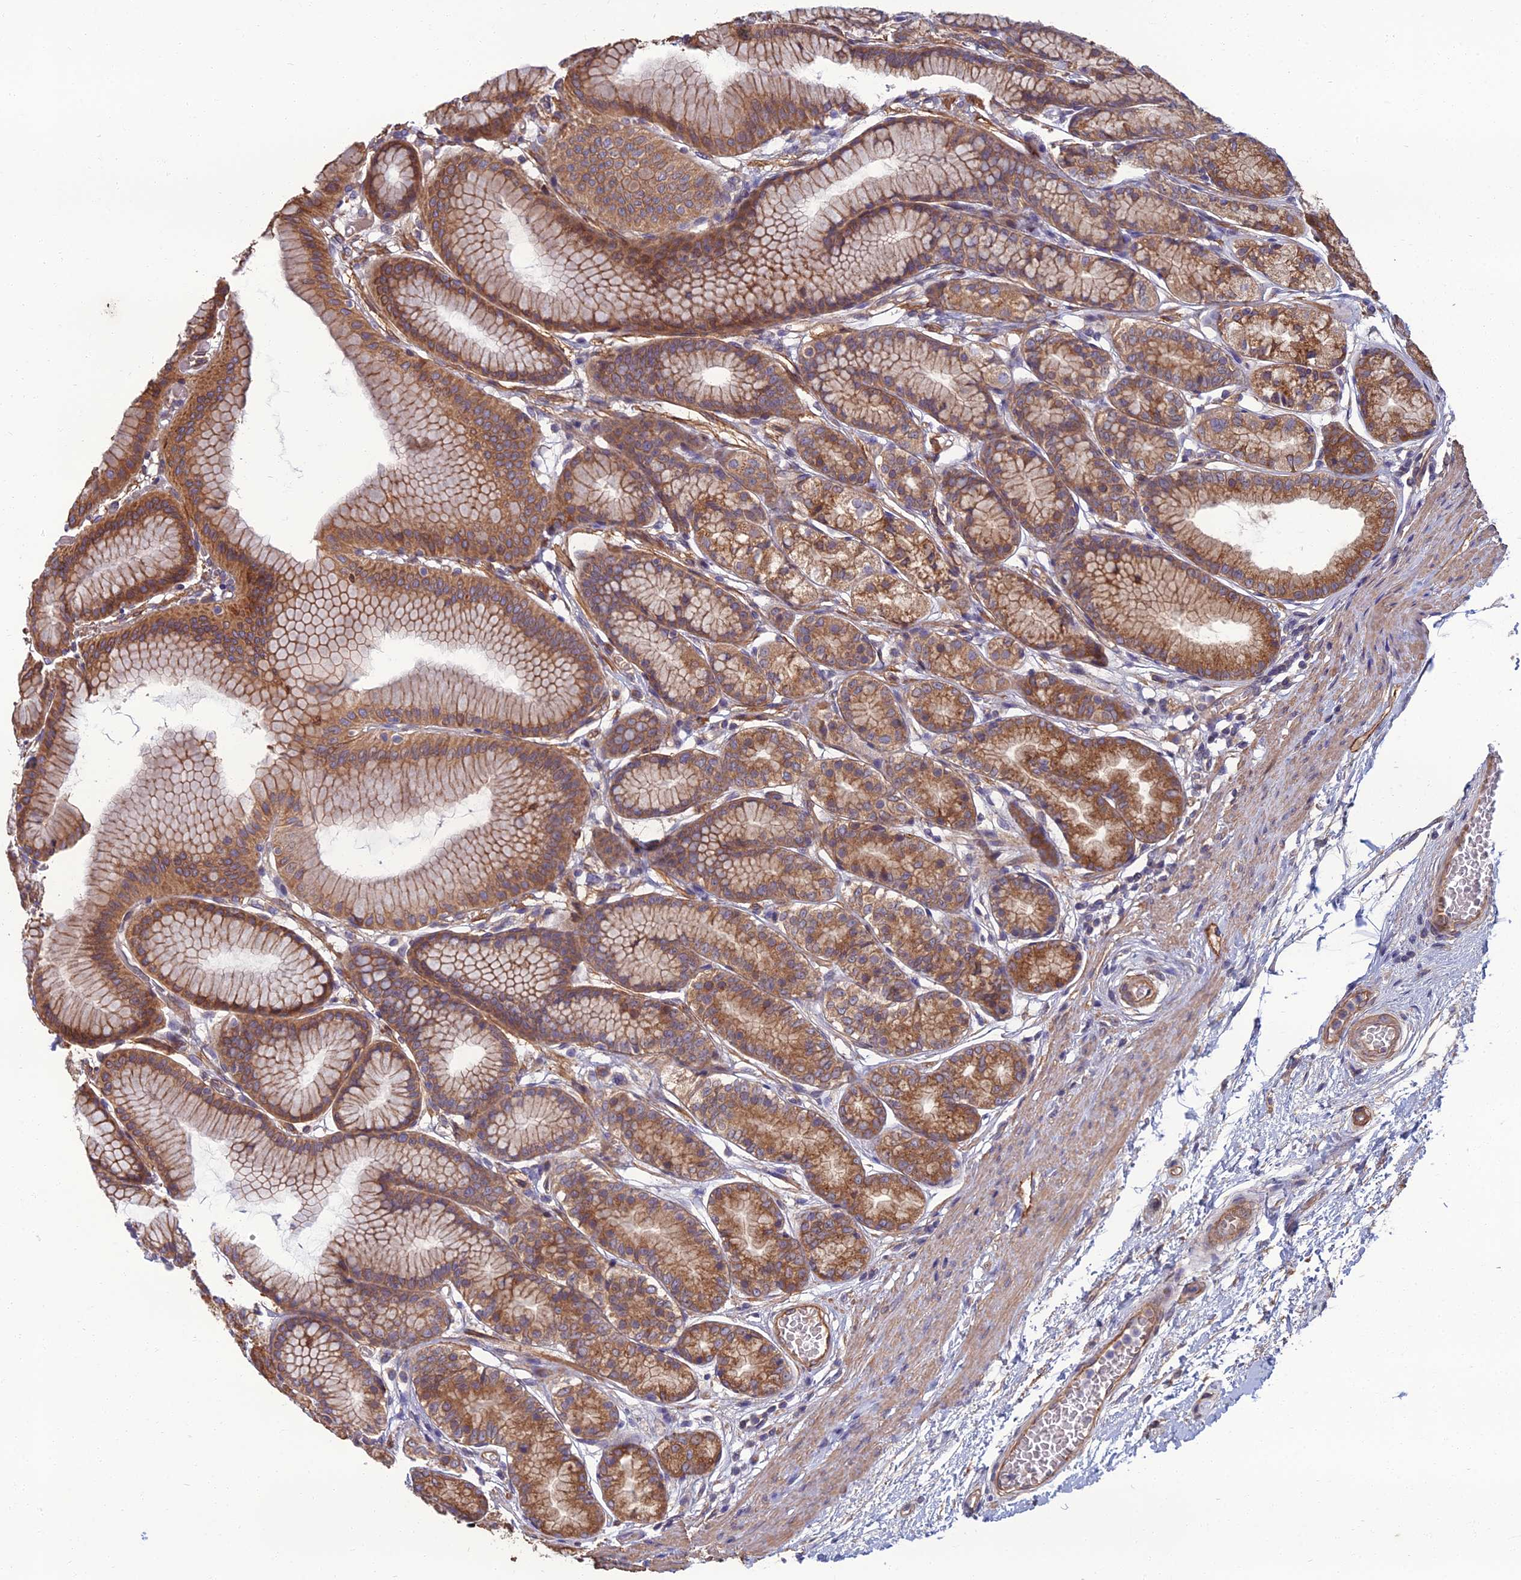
{"staining": {"intensity": "moderate", "quantity": ">75%", "location": "cytoplasmic/membranous"}, "tissue": "stomach", "cell_type": "Glandular cells", "image_type": "normal", "snomed": [{"axis": "morphology", "description": "Normal tissue, NOS"}, {"axis": "morphology", "description": "Adenocarcinoma, NOS"}, {"axis": "morphology", "description": "Adenocarcinoma, High grade"}, {"axis": "topography", "description": "Stomach, upper"}, {"axis": "topography", "description": "Stomach"}], "caption": "Immunohistochemical staining of unremarkable human stomach displays >75% levels of moderate cytoplasmic/membranous protein expression in about >75% of glandular cells. Ihc stains the protein in brown and the nuclei are stained blue.", "gene": "WDR24", "patient": {"sex": "female", "age": 65}}